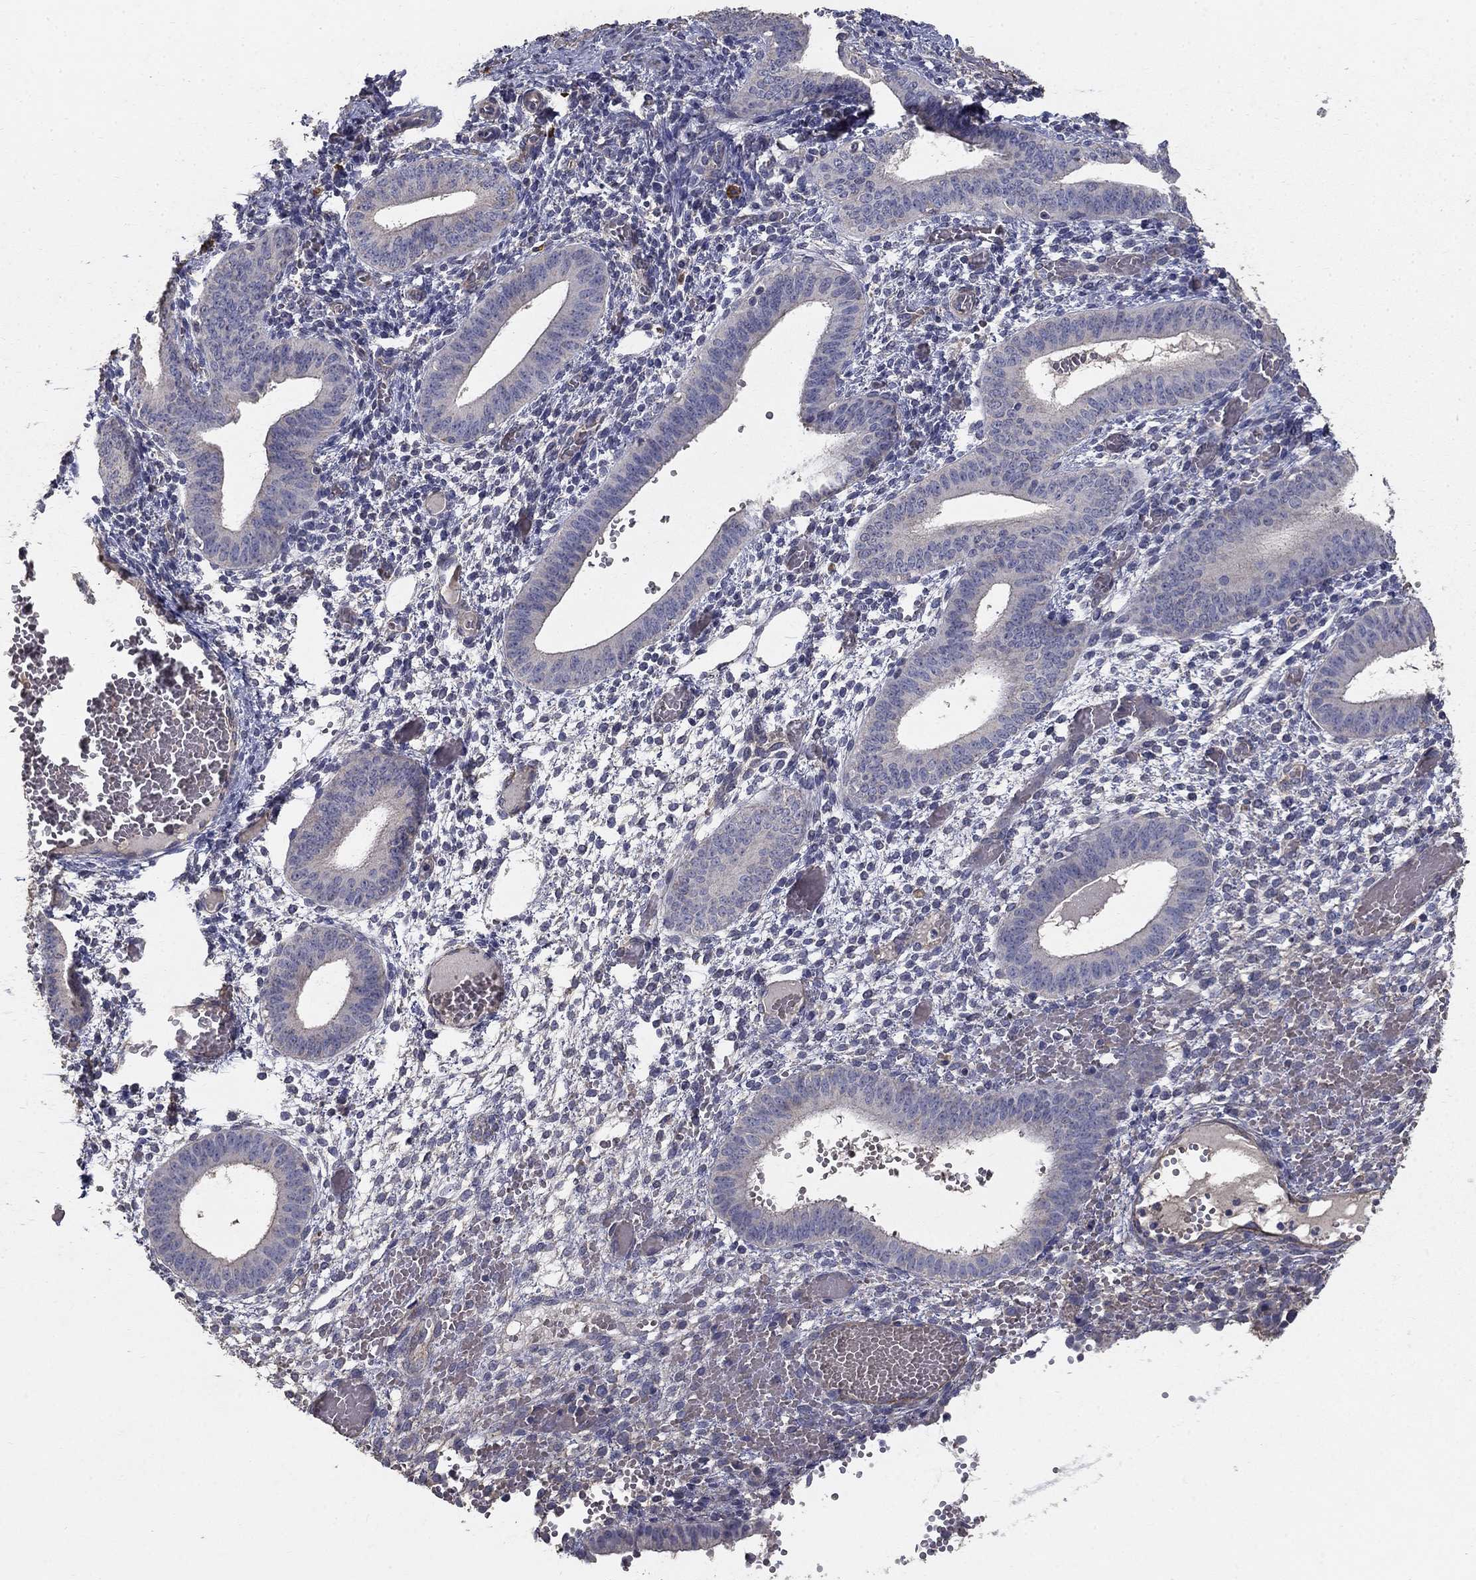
{"staining": {"intensity": "weak", "quantity": "25%-75%", "location": "cytoplasmic/membranous"}, "tissue": "endometrium", "cell_type": "Cells in endometrial stroma", "image_type": "normal", "snomed": [{"axis": "morphology", "description": "Normal tissue, NOS"}, {"axis": "topography", "description": "Endometrium"}], "caption": "Immunohistochemical staining of normal endometrium reveals low levels of weak cytoplasmic/membranous positivity in approximately 25%-75% of cells in endometrial stroma.", "gene": "MPP2", "patient": {"sex": "female", "age": 42}}